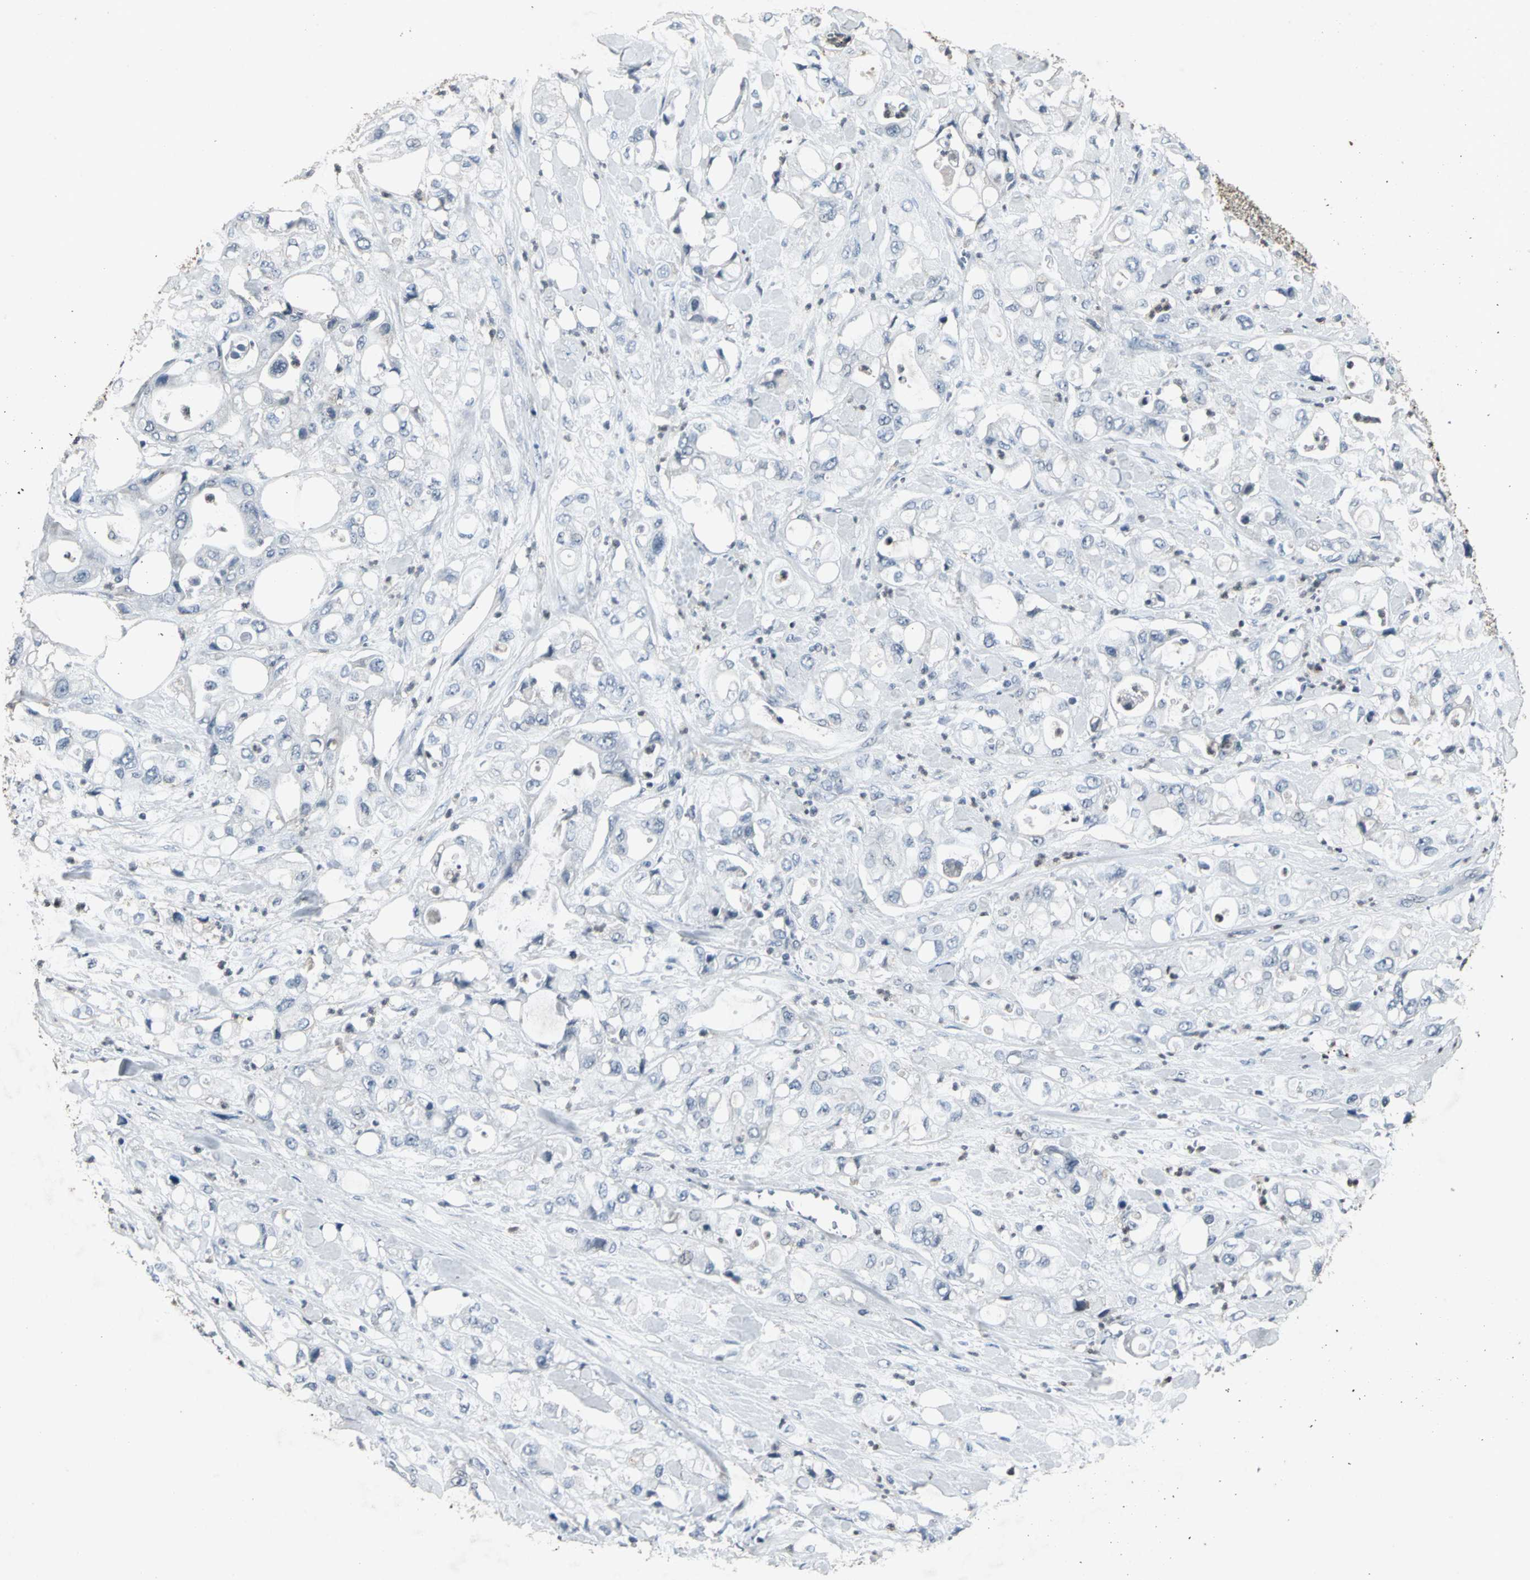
{"staining": {"intensity": "negative", "quantity": "none", "location": "none"}, "tissue": "pancreatic cancer", "cell_type": "Tumor cells", "image_type": "cancer", "snomed": [{"axis": "morphology", "description": "Adenocarcinoma, NOS"}, {"axis": "topography", "description": "Pancreas"}], "caption": "This is a micrograph of immunohistochemistry staining of pancreatic cancer, which shows no staining in tumor cells.", "gene": "BMP4", "patient": {"sex": "male", "age": 70}}